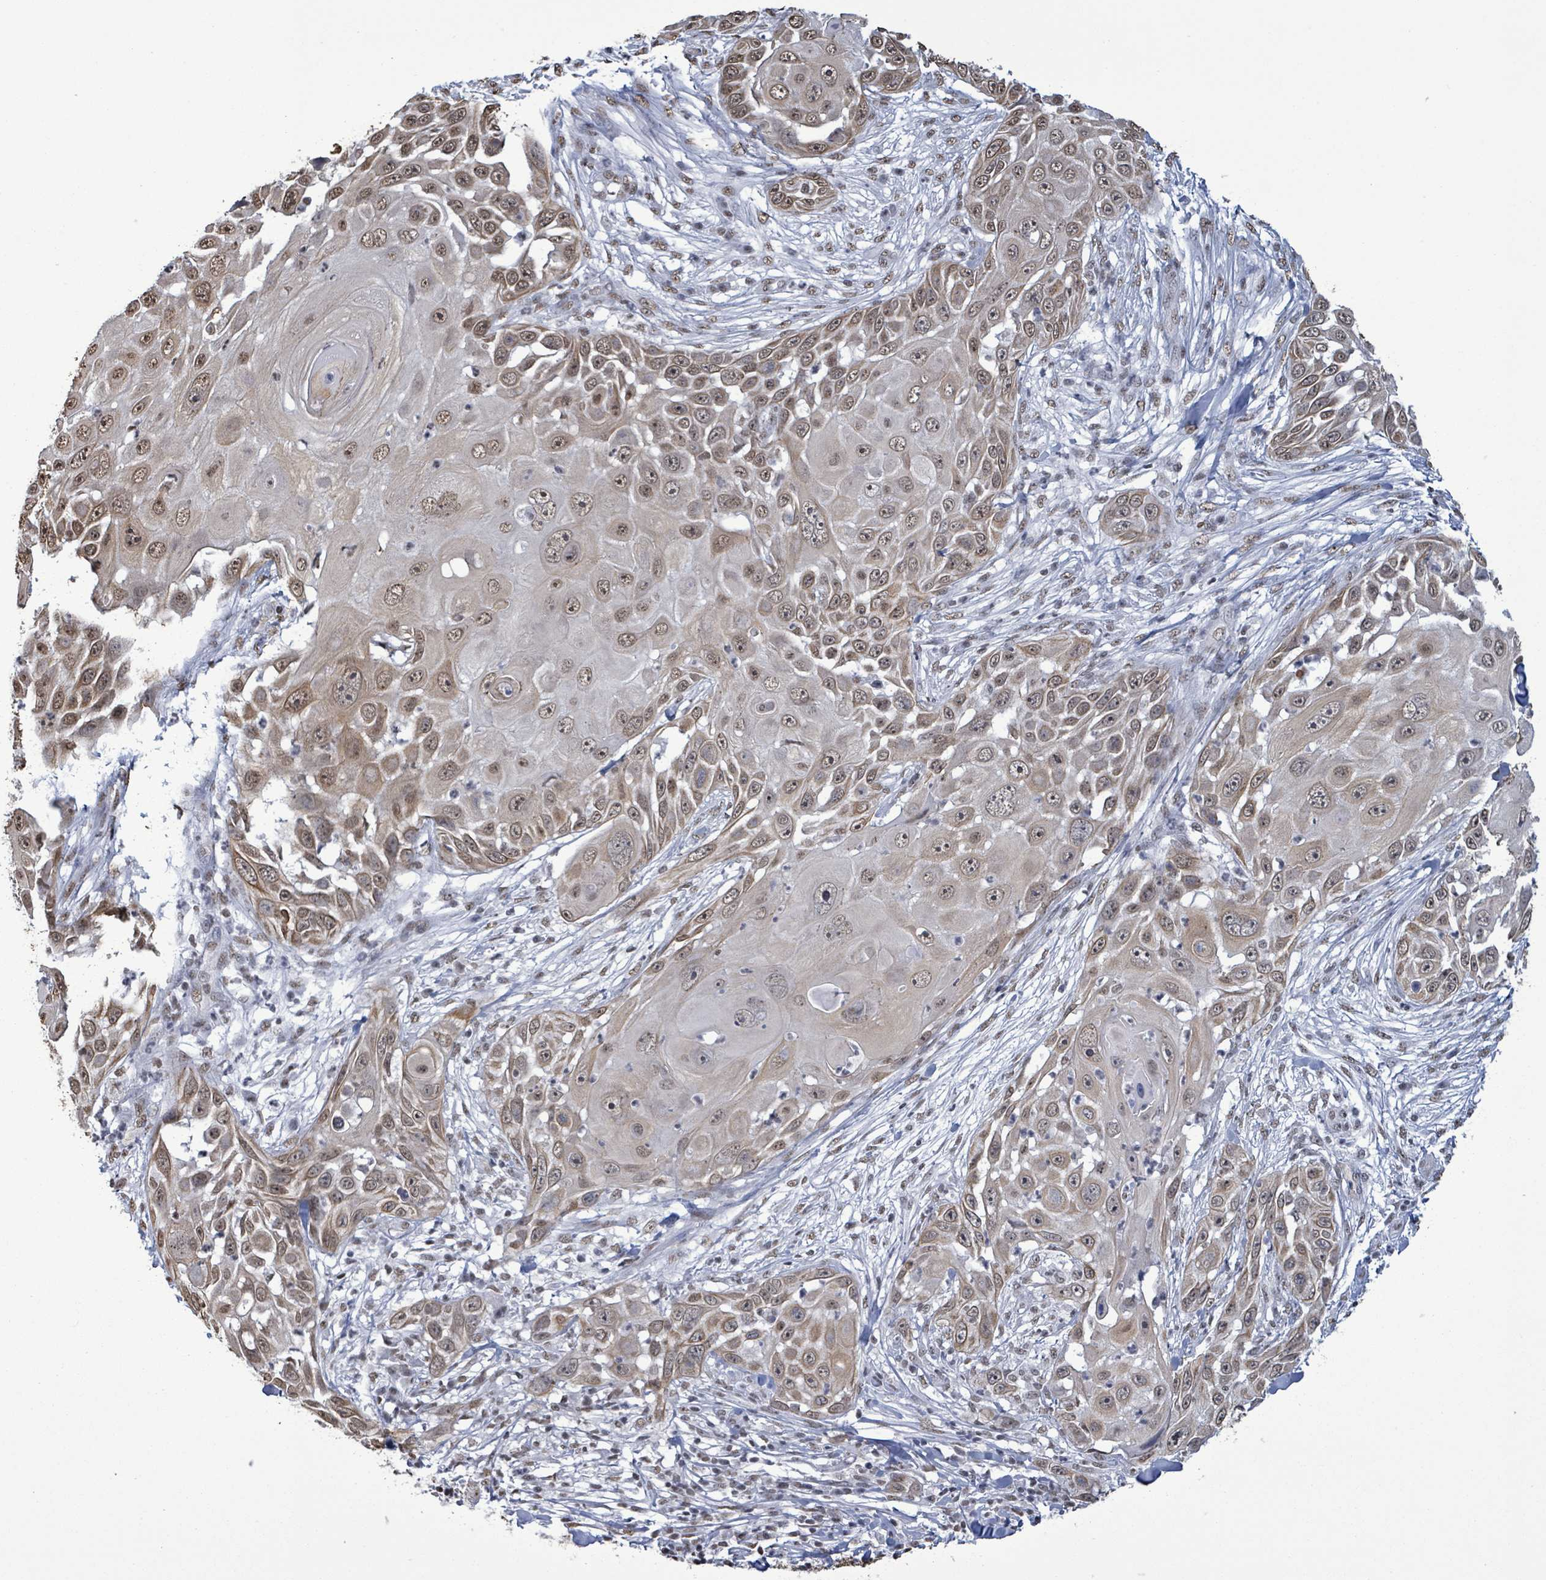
{"staining": {"intensity": "moderate", "quantity": ">75%", "location": "cytoplasmic/membranous,nuclear"}, "tissue": "skin cancer", "cell_type": "Tumor cells", "image_type": "cancer", "snomed": [{"axis": "morphology", "description": "Squamous cell carcinoma, NOS"}, {"axis": "topography", "description": "Skin"}], "caption": "Immunohistochemical staining of human skin squamous cell carcinoma reveals medium levels of moderate cytoplasmic/membranous and nuclear positivity in about >75% of tumor cells.", "gene": "SAMD14", "patient": {"sex": "female", "age": 44}}